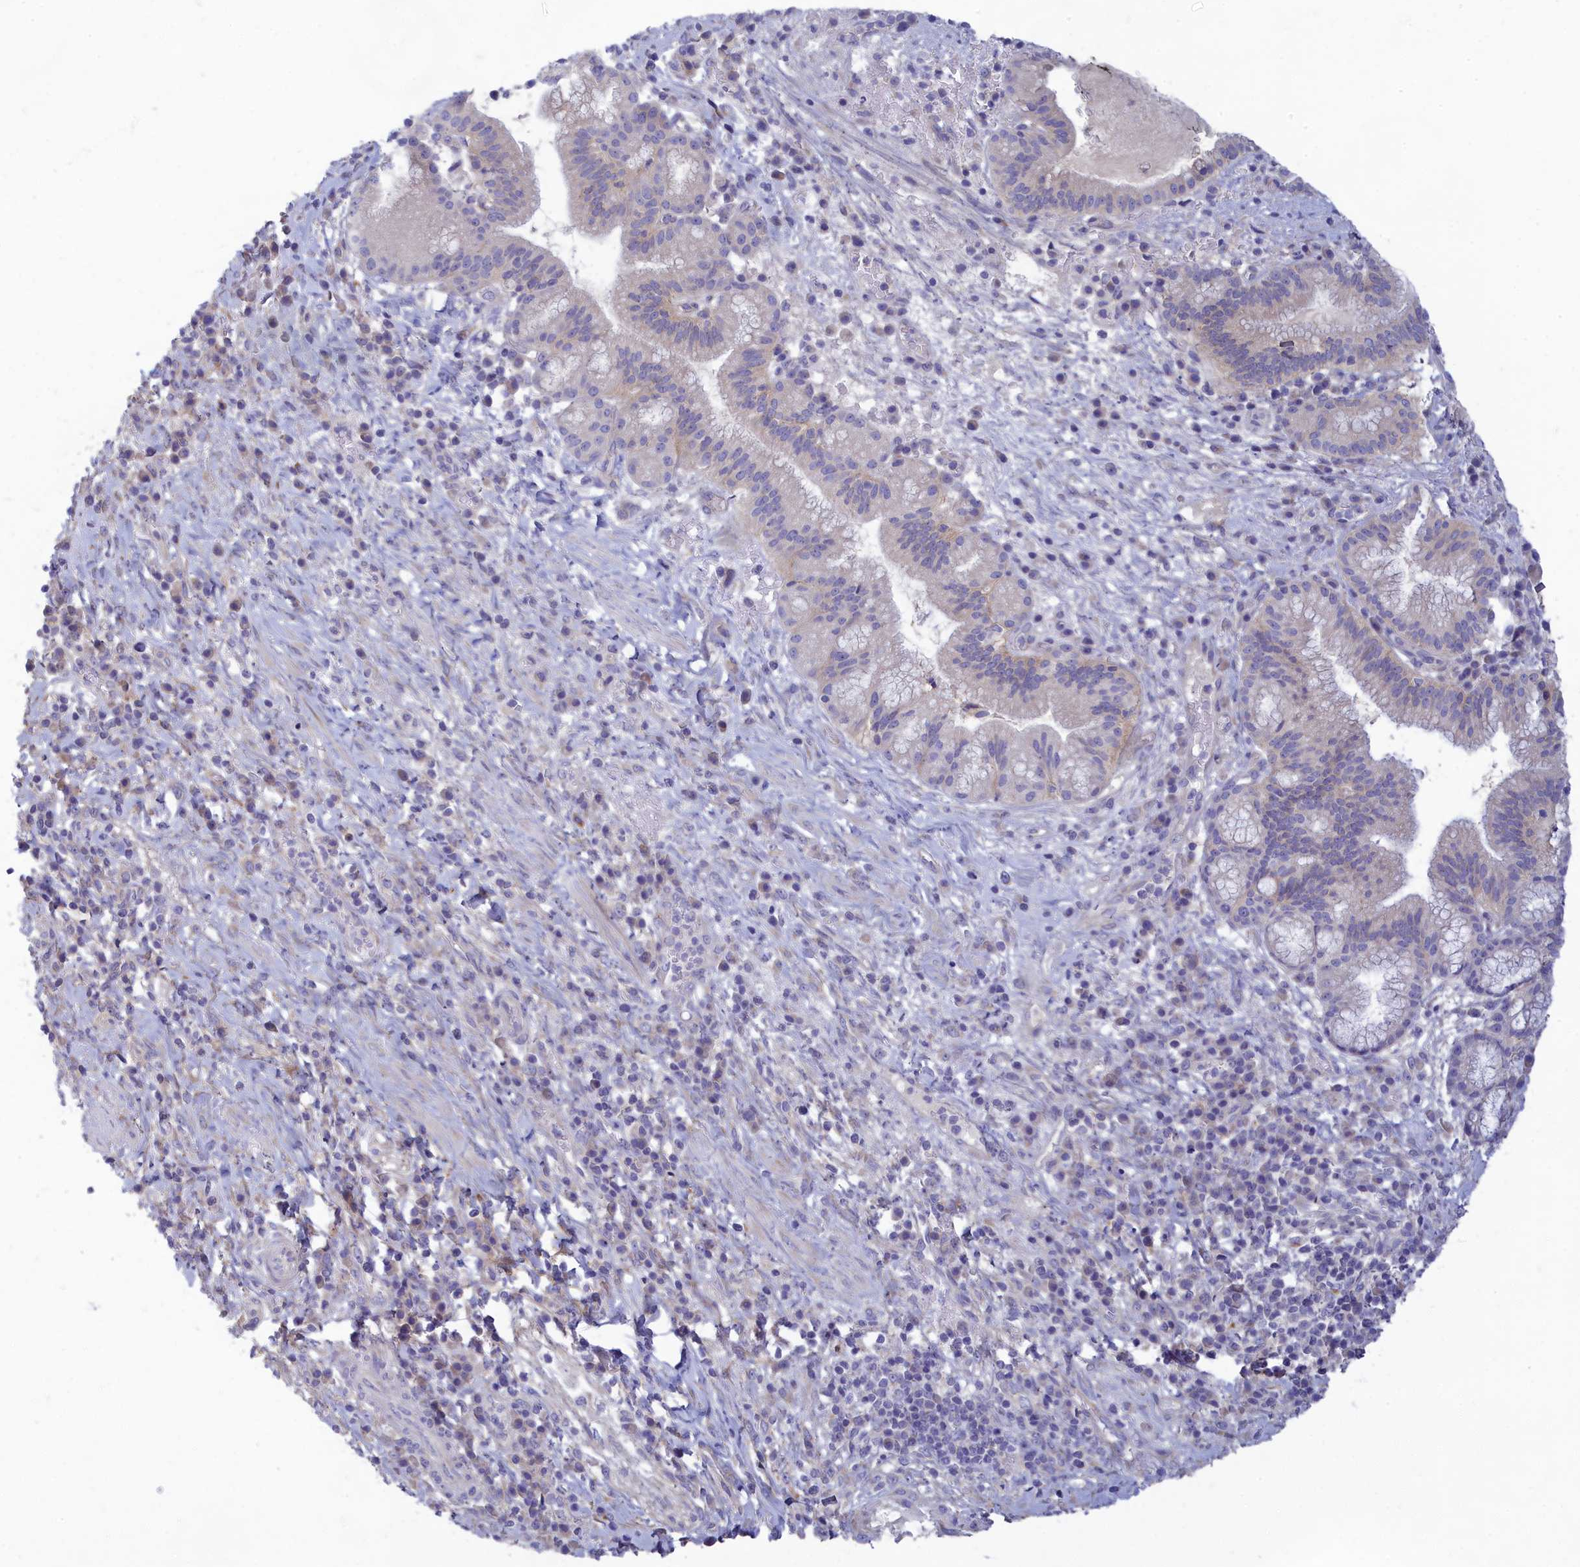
{"staining": {"intensity": "weak", "quantity": "25%-75%", "location": "cytoplasmic/membranous"}, "tissue": "pancreatic cancer", "cell_type": "Tumor cells", "image_type": "cancer", "snomed": [{"axis": "morphology", "description": "Adenocarcinoma, NOS"}, {"axis": "topography", "description": "Pancreas"}], "caption": "The photomicrograph exhibits staining of pancreatic cancer, revealing weak cytoplasmic/membranous protein expression (brown color) within tumor cells.", "gene": "TMEM30B", "patient": {"sex": "male", "age": 72}}